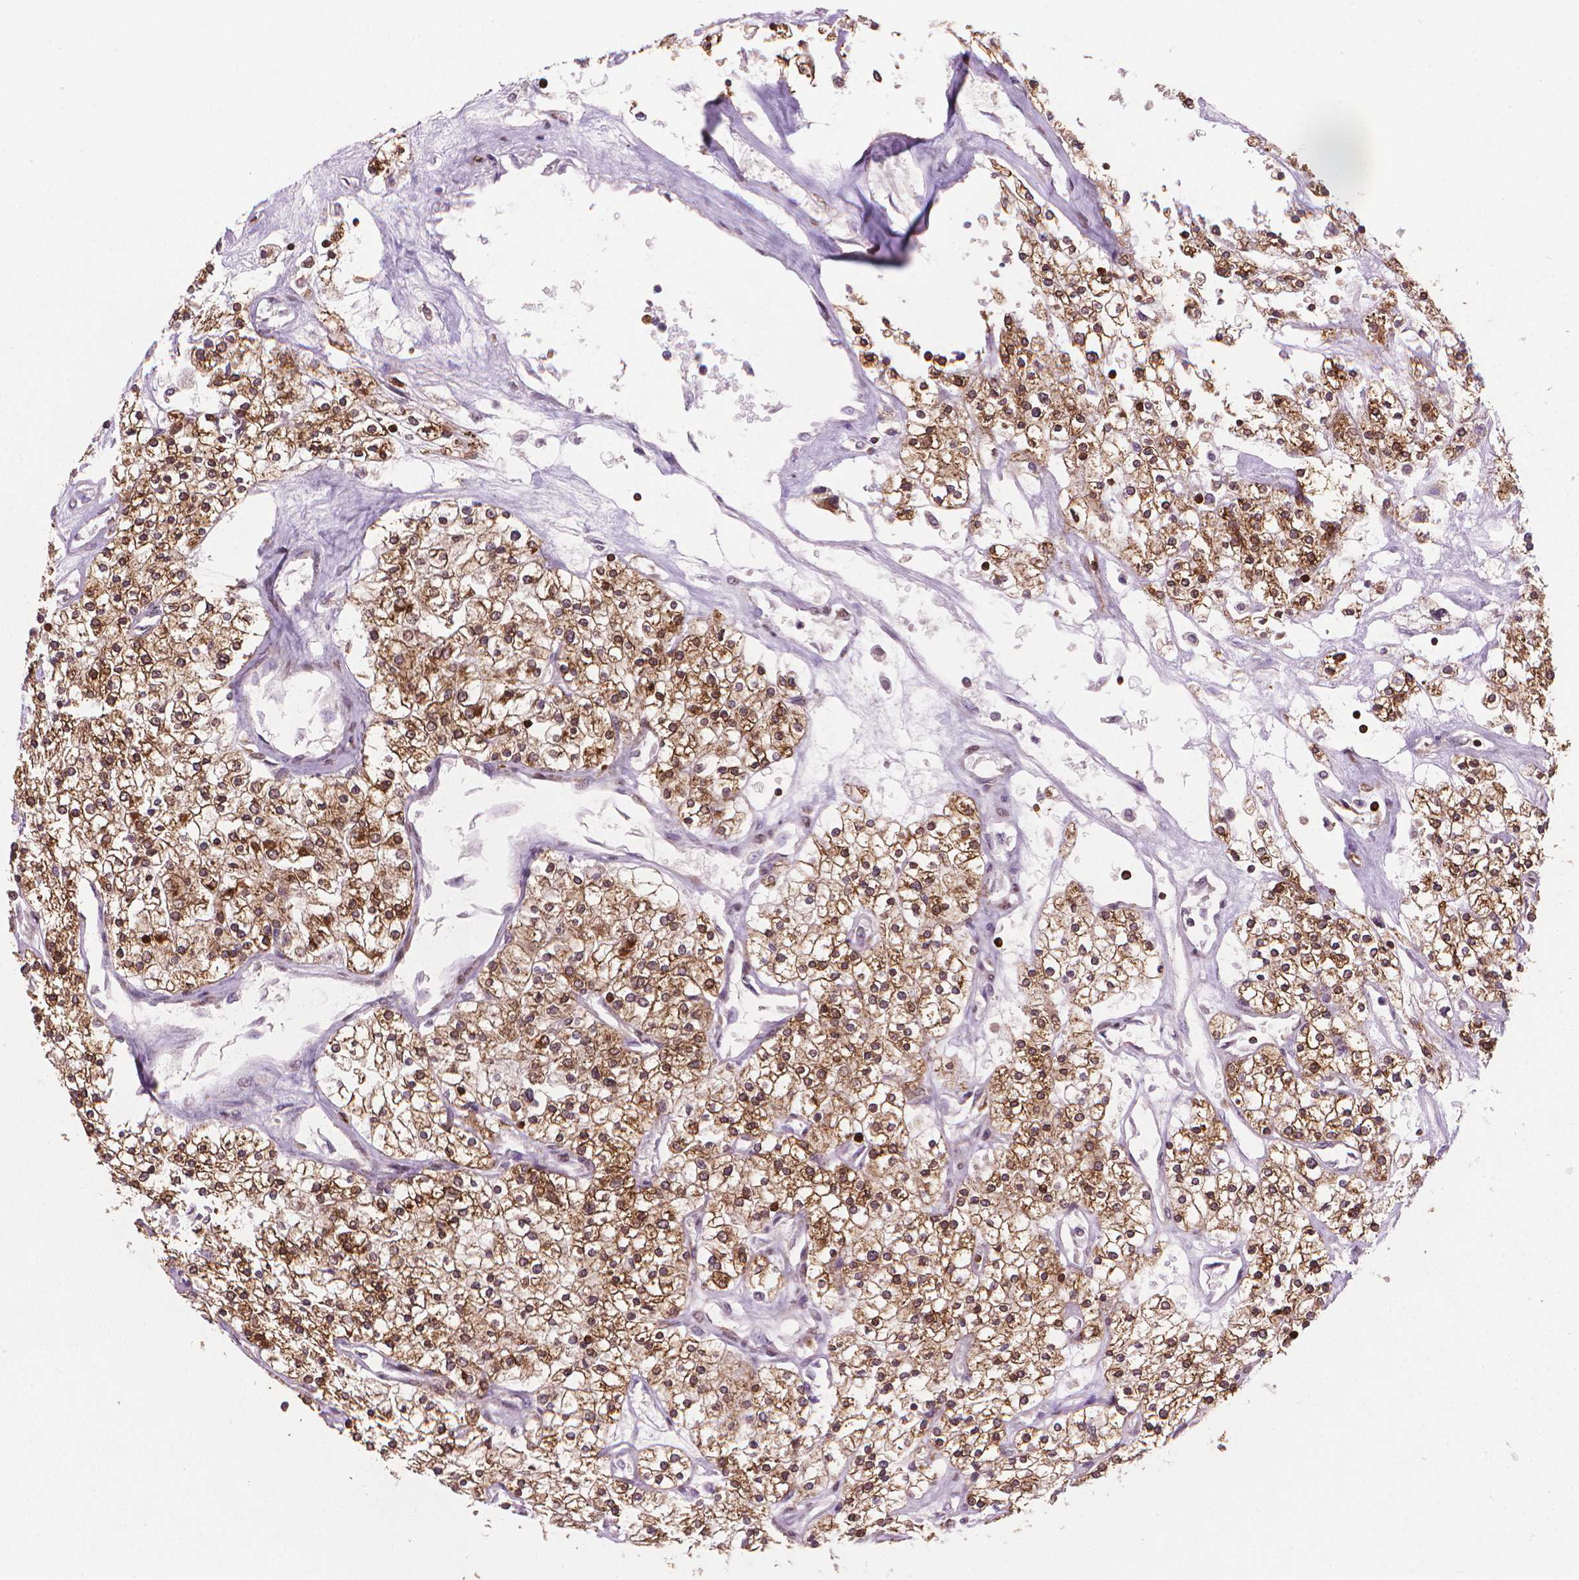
{"staining": {"intensity": "strong", "quantity": ">75%", "location": "cytoplasmic/membranous"}, "tissue": "renal cancer", "cell_type": "Tumor cells", "image_type": "cancer", "snomed": [{"axis": "morphology", "description": "Adenocarcinoma, NOS"}, {"axis": "topography", "description": "Kidney"}], "caption": "A micrograph of renal cancer stained for a protein displays strong cytoplasmic/membranous brown staining in tumor cells.", "gene": "BCL2", "patient": {"sex": "male", "age": 80}}